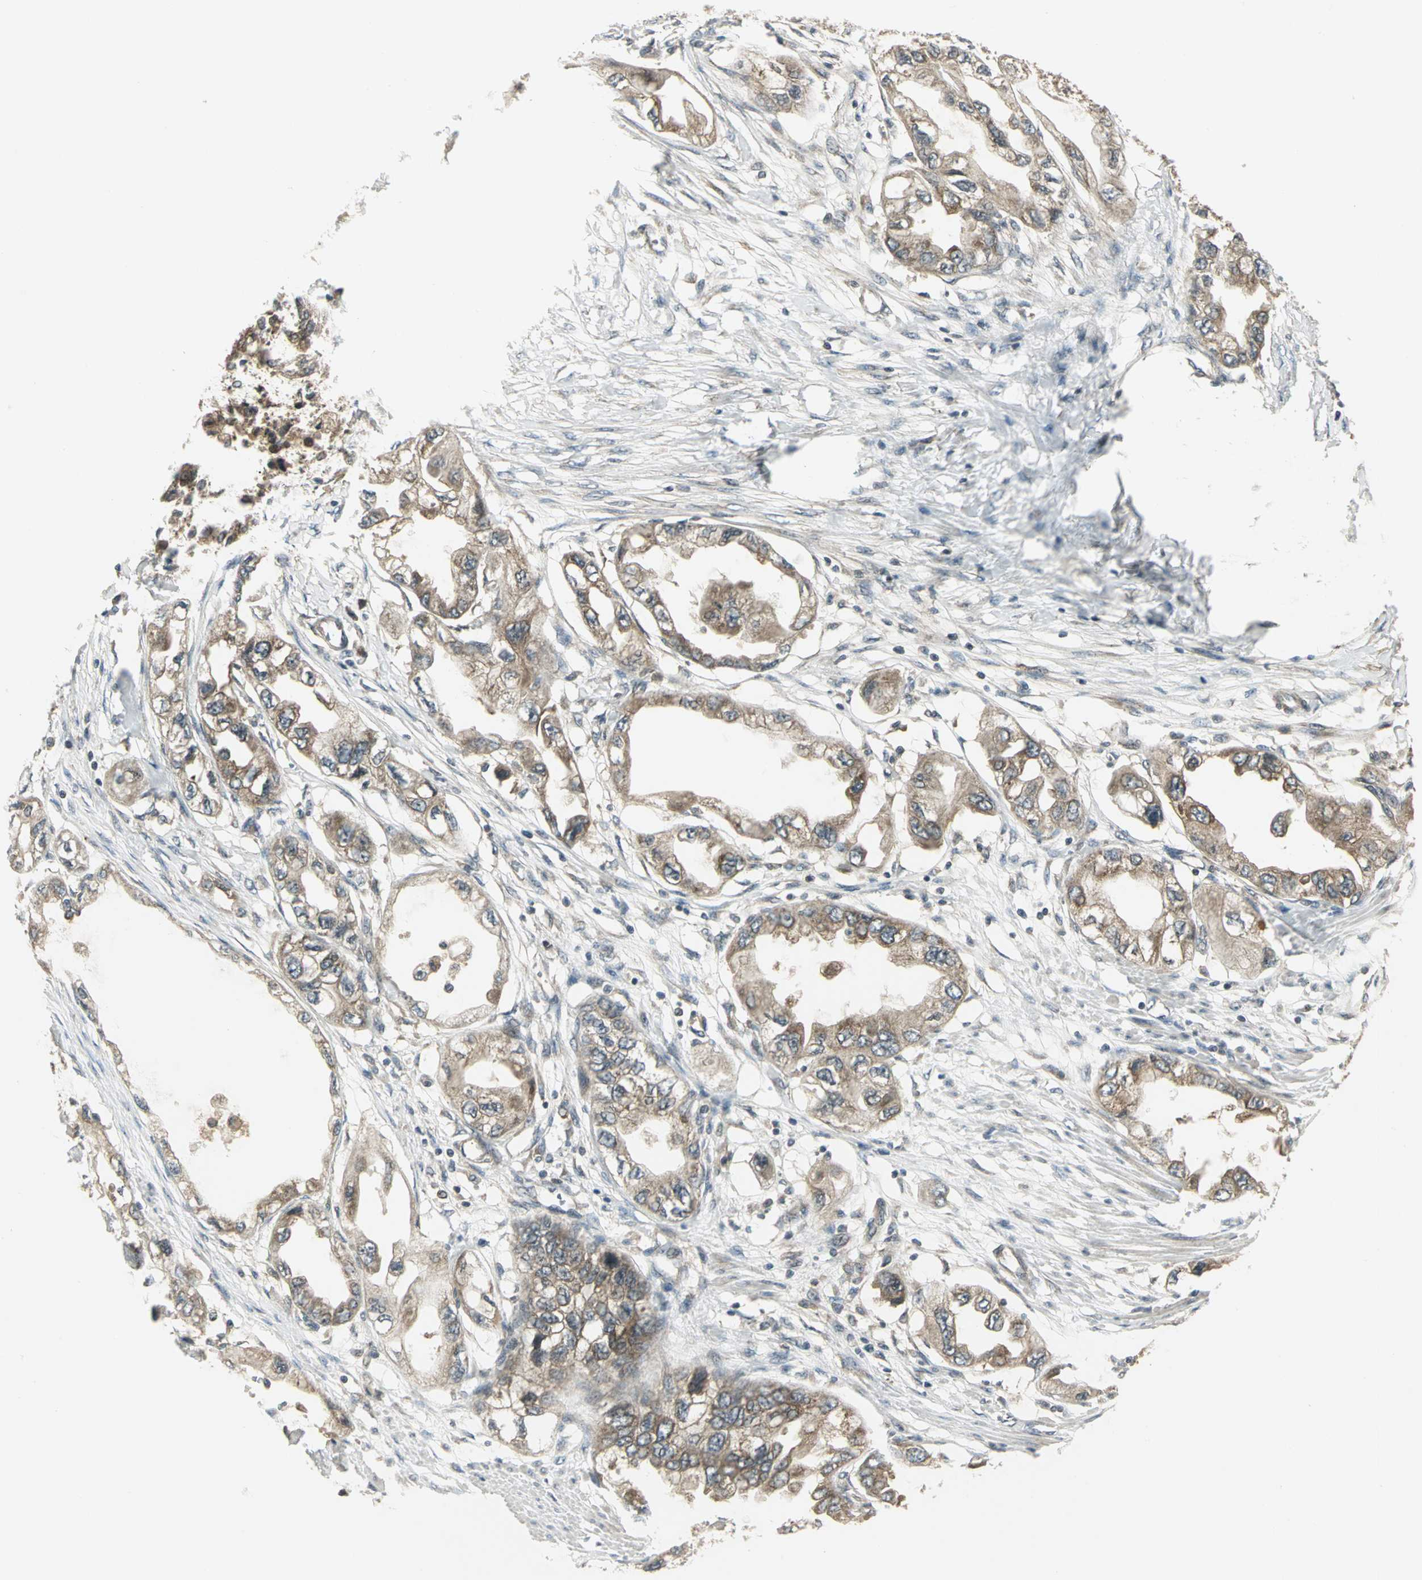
{"staining": {"intensity": "moderate", "quantity": ">75%", "location": "cytoplasmic/membranous"}, "tissue": "endometrial cancer", "cell_type": "Tumor cells", "image_type": "cancer", "snomed": [{"axis": "morphology", "description": "Adenocarcinoma, NOS"}, {"axis": "topography", "description": "Endometrium"}], "caption": "Immunohistochemical staining of human endometrial cancer (adenocarcinoma) exhibits medium levels of moderate cytoplasmic/membranous expression in about >75% of tumor cells.", "gene": "MAPK8IP3", "patient": {"sex": "female", "age": 67}}